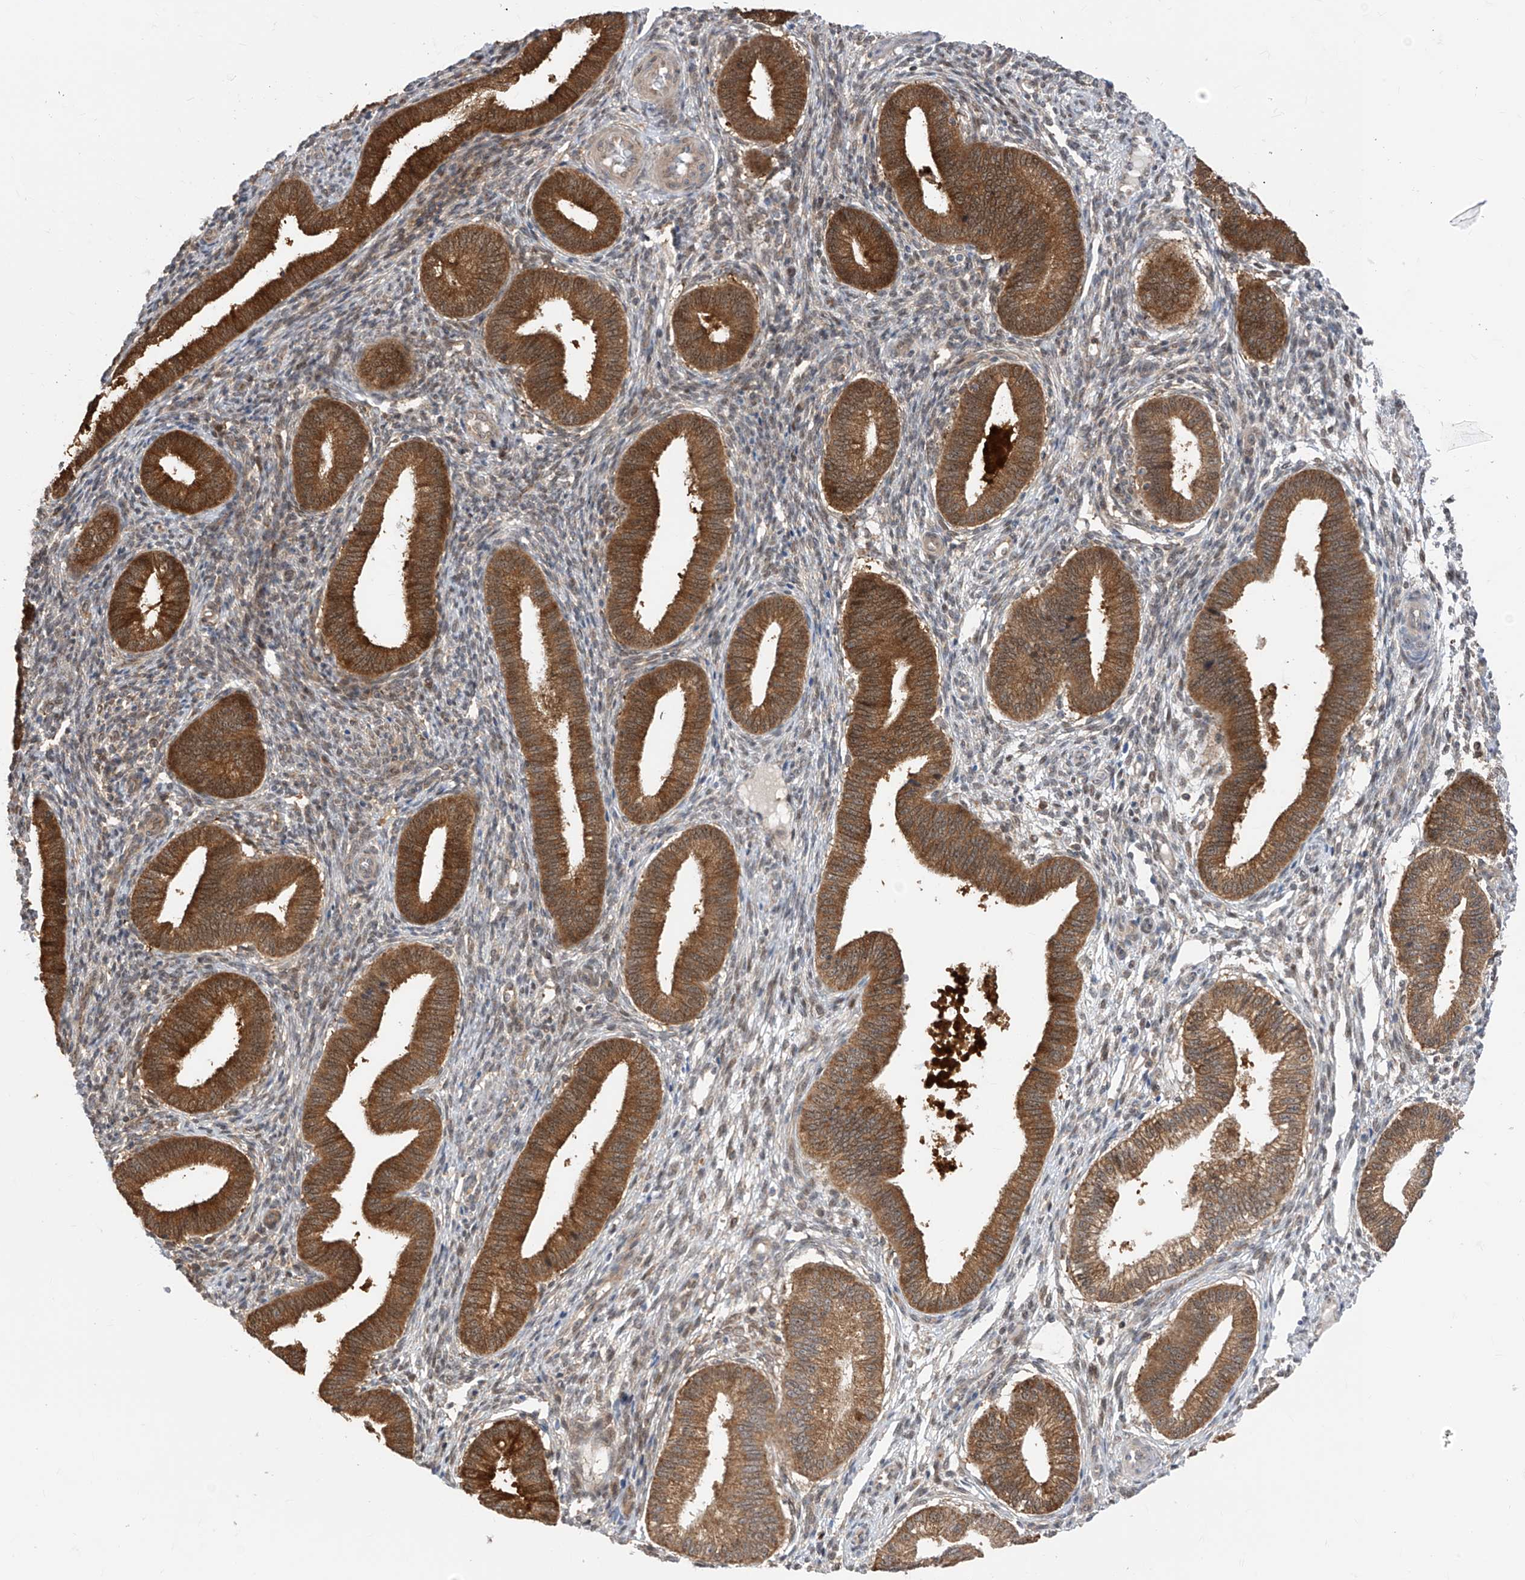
{"staining": {"intensity": "weak", "quantity": "25%-75%", "location": "cytoplasmic/membranous"}, "tissue": "endometrium", "cell_type": "Cells in endometrial stroma", "image_type": "normal", "snomed": [{"axis": "morphology", "description": "Normal tissue, NOS"}, {"axis": "topography", "description": "Endometrium"}], "caption": "Normal endometrium displays weak cytoplasmic/membranous positivity in approximately 25%-75% of cells in endometrial stroma, visualized by immunohistochemistry.", "gene": "TTC38", "patient": {"sex": "female", "age": 39}}